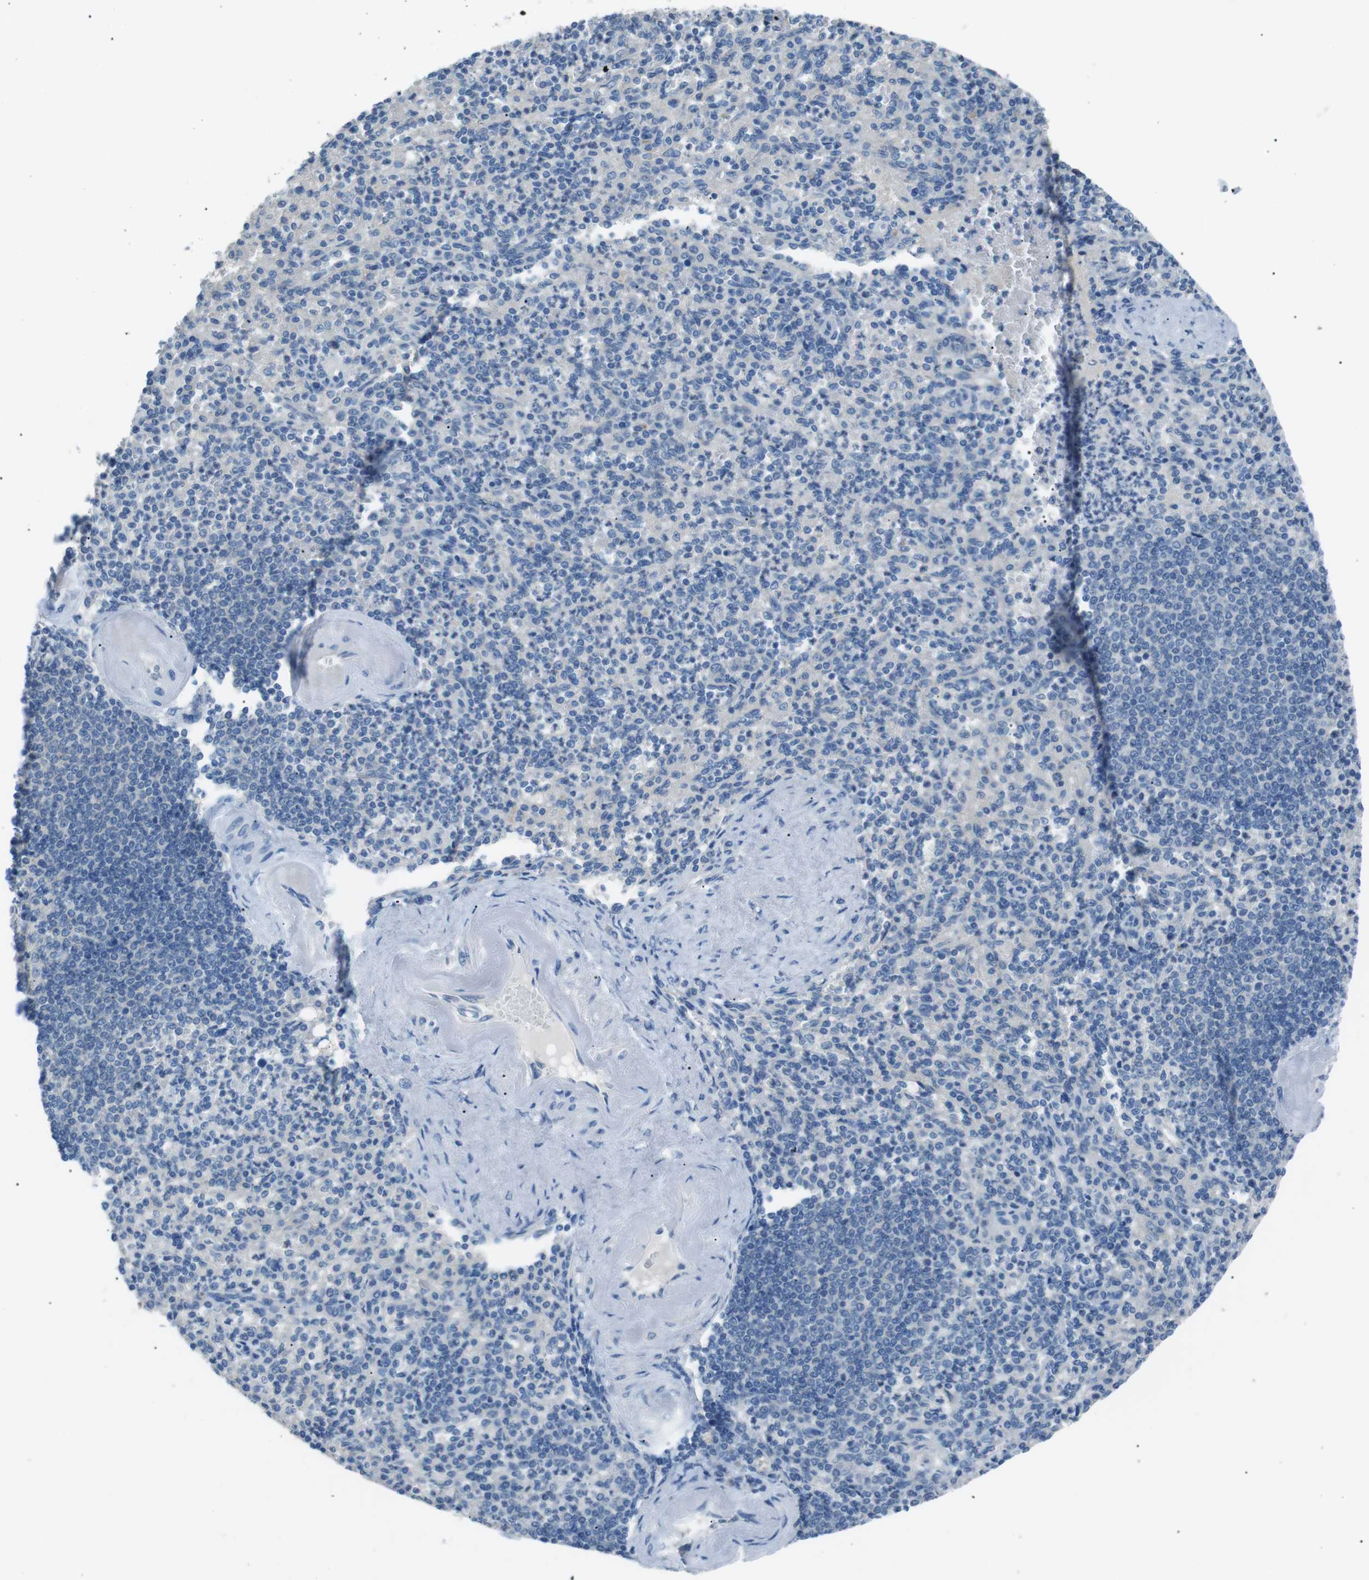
{"staining": {"intensity": "negative", "quantity": "none", "location": "none"}, "tissue": "spleen", "cell_type": "Cells in red pulp", "image_type": "normal", "snomed": [{"axis": "morphology", "description": "Normal tissue, NOS"}, {"axis": "topography", "description": "Spleen"}], "caption": "Immunohistochemistry (IHC) photomicrograph of benign spleen stained for a protein (brown), which displays no staining in cells in red pulp.", "gene": "CDH26", "patient": {"sex": "female", "age": 74}}